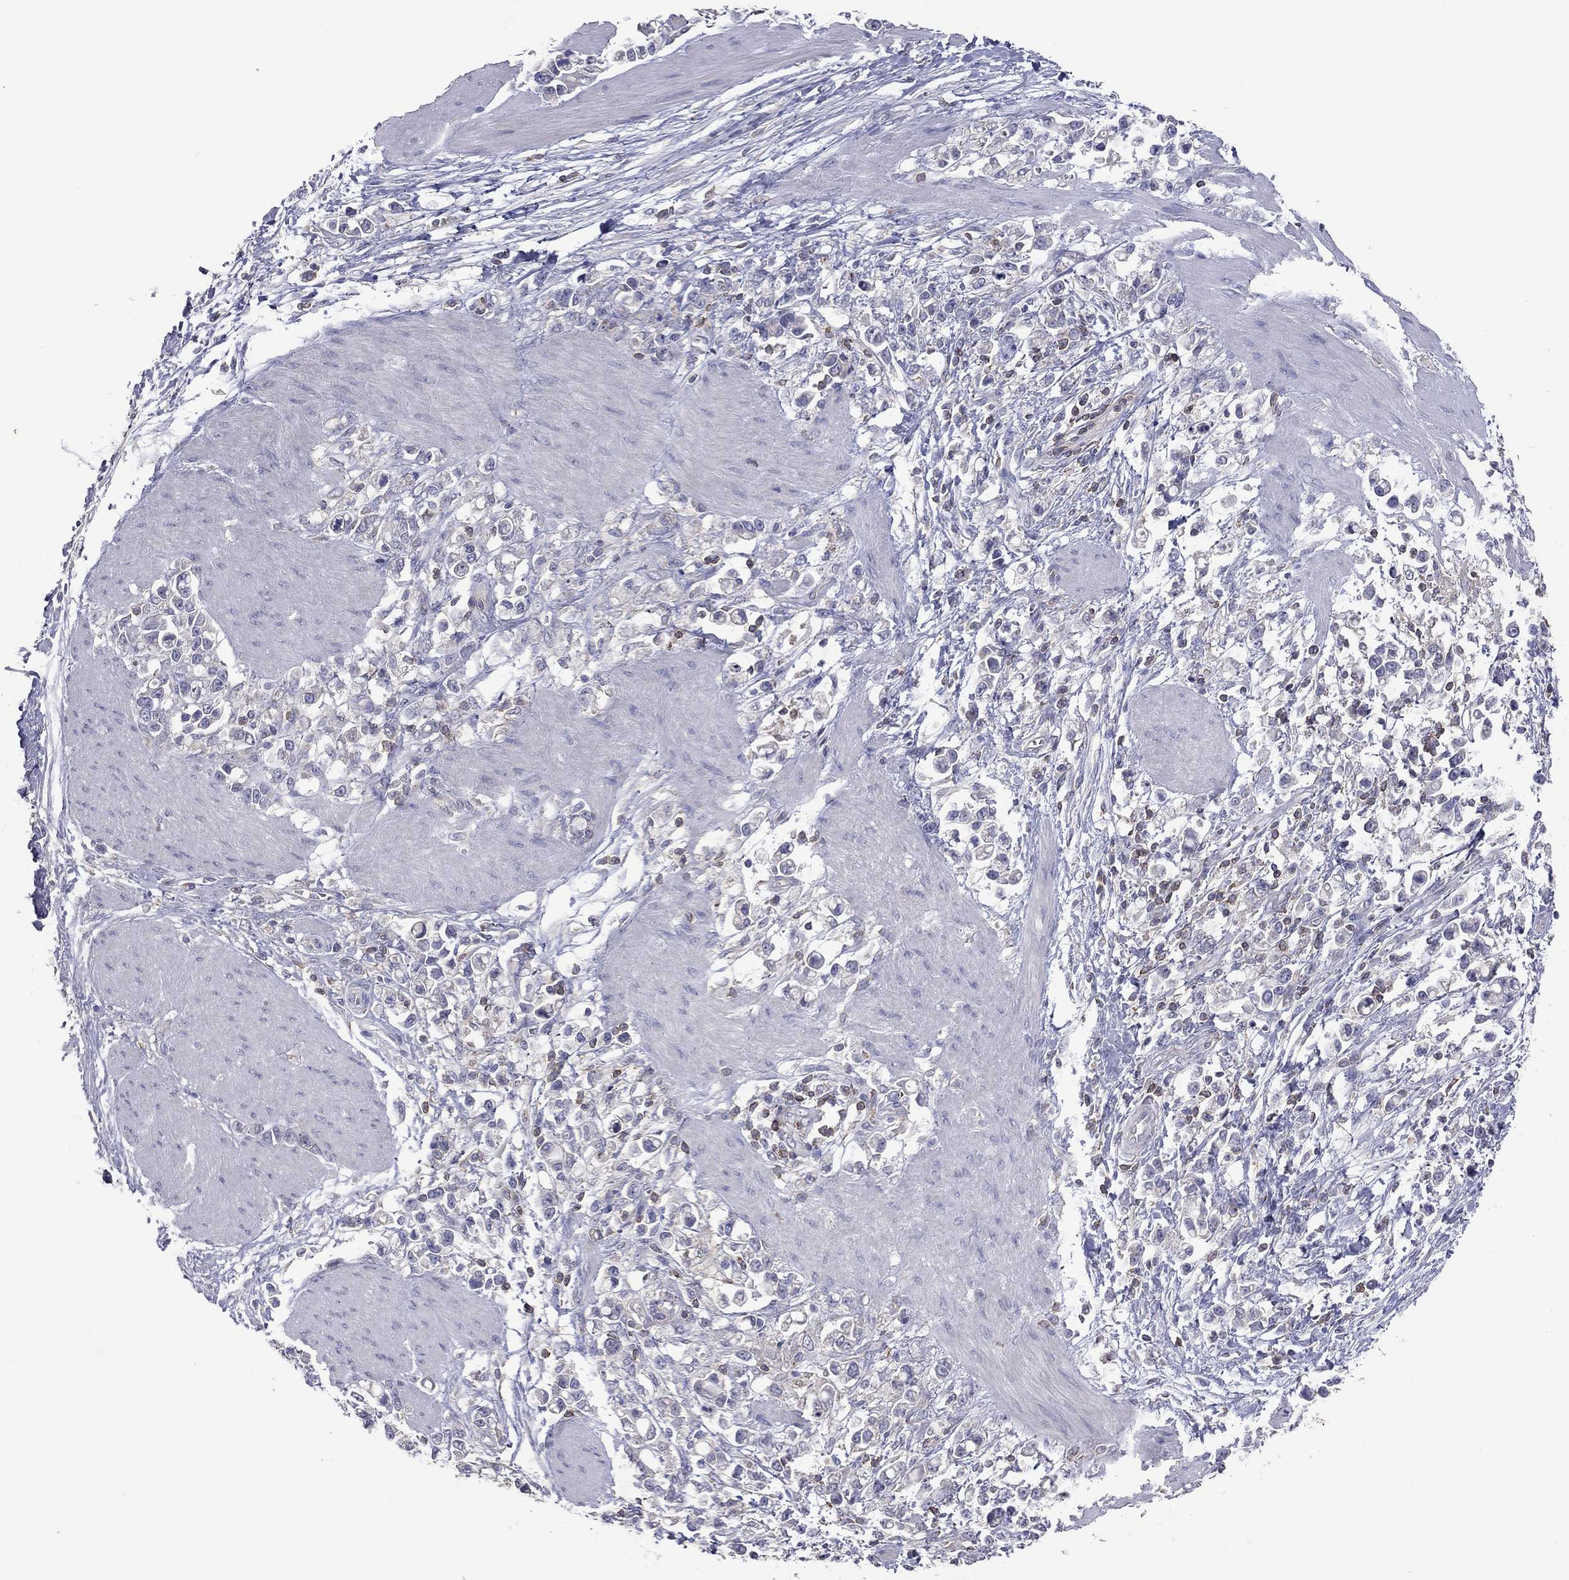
{"staining": {"intensity": "negative", "quantity": "none", "location": "none"}, "tissue": "stomach cancer", "cell_type": "Tumor cells", "image_type": "cancer", "snomed": [{"axis": "morphology", "description": "Adenocarcinoma, NOS"}, {"axis": "topography", "description": "Stomach"}], "caption": "Tumor cells show no significant protein positivity in adenocarcinoma (stomach).", "gene": "IPCEF1", "patient": {"sex": "male", "age": 63}}